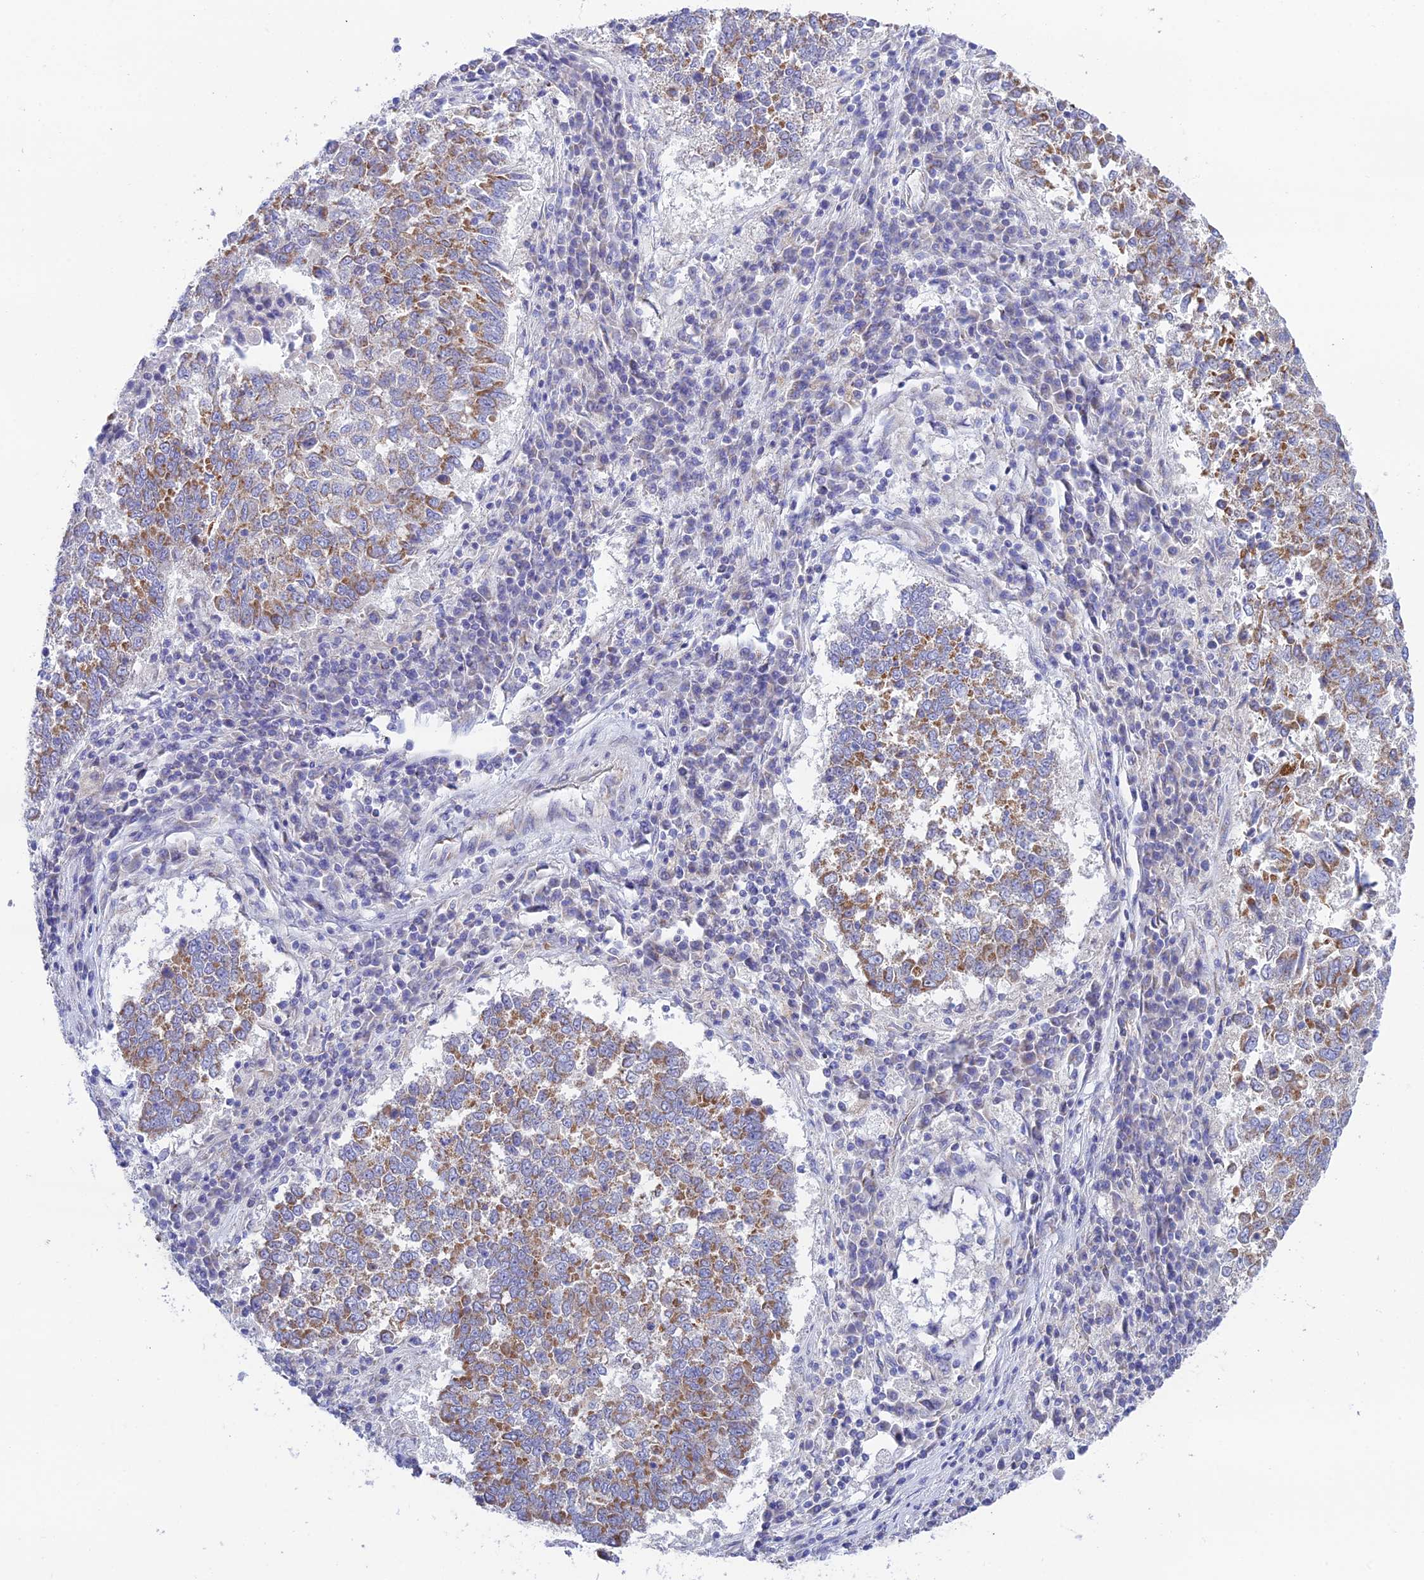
{"staining": {"intensity": "moderate", "quantity": "25%-75%", "location": "cytoplasmic/membranous"}, "tissue": "lung cancer", "cell_type": "Tumor cells", "image_type": "cancer", "snomed": [{"axis": "morphology", "description": "Squamous cell carcinoma, NOS"}, {"axis": "topography", "description": "Lung"}], "caption": "Immunohistochemical staining of lung cancer reveals moderate cytoplasmic/membranous protein positivity in about 25%-75% of tumor cells. (DAB (3,3'-diaminobenzidine) IHC, brown staining for protein, blue staining for nuclei).", "gene": "HSDL2", "patient": {"sex": "male", "age": 73}}